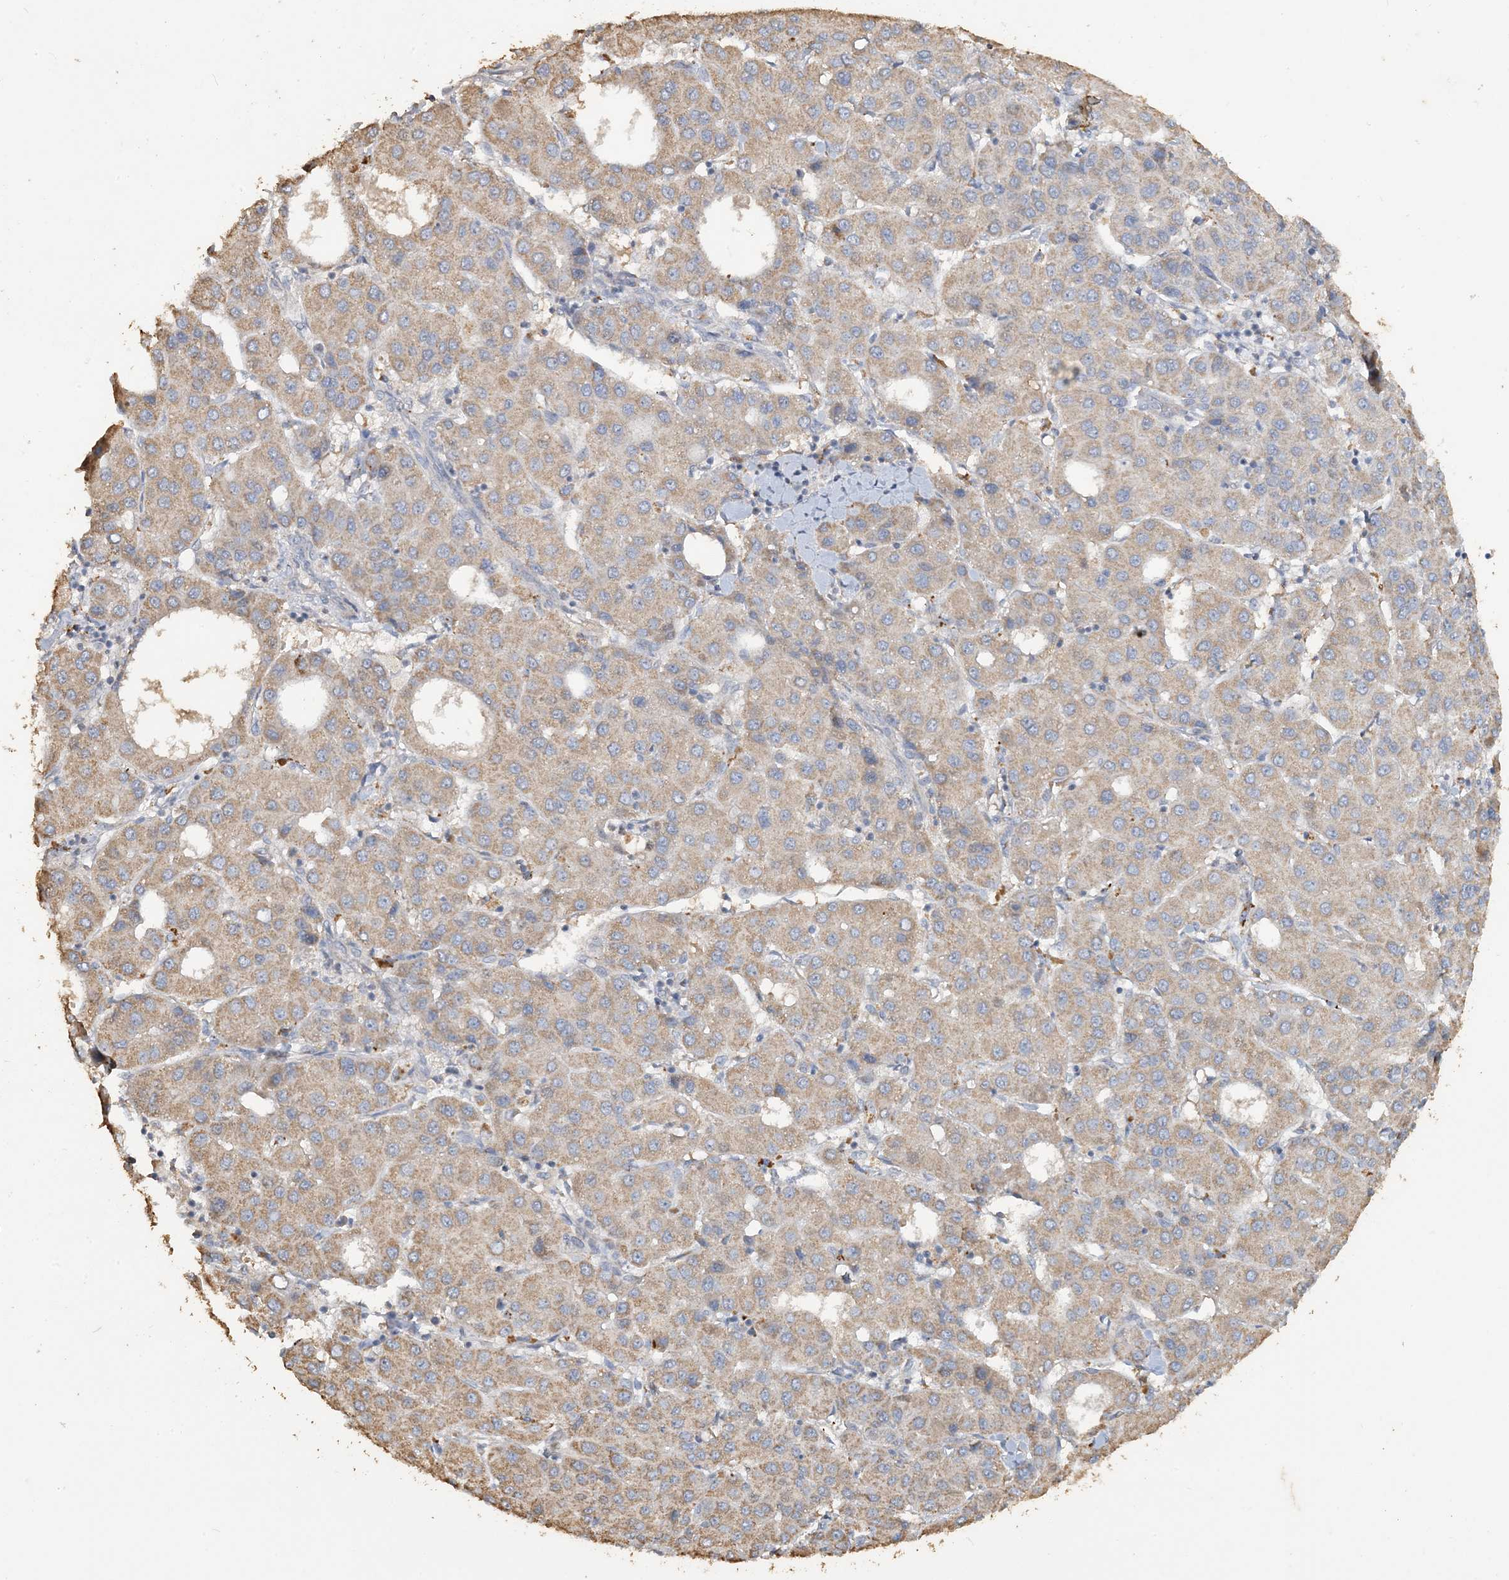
{"staining": {"intensity": "moderate", "quantity": "25%-75%", "location": "cytoplasmic/membranous"}, "tissue": "liver cancer", "cell_type": "Tumor cells", "image_type": "cancer", "snomed": [{"axis": "morphology", "description": "Carcinoma, Hepatocellular, NOS"}, {"axis": "topography", "description": "Liver"}], "caption": "Liver hepatocellular carcinoma was stained to show a protein in brown. There is medium levels of moderate cytoplasmic/membranous staining in about 25%-75% of tumor cells. (DAB = brown stain, brightfield microscopy at high magnification).", "gene": "SFMBT2", "patient": {"sex": "male", "age": 65}}